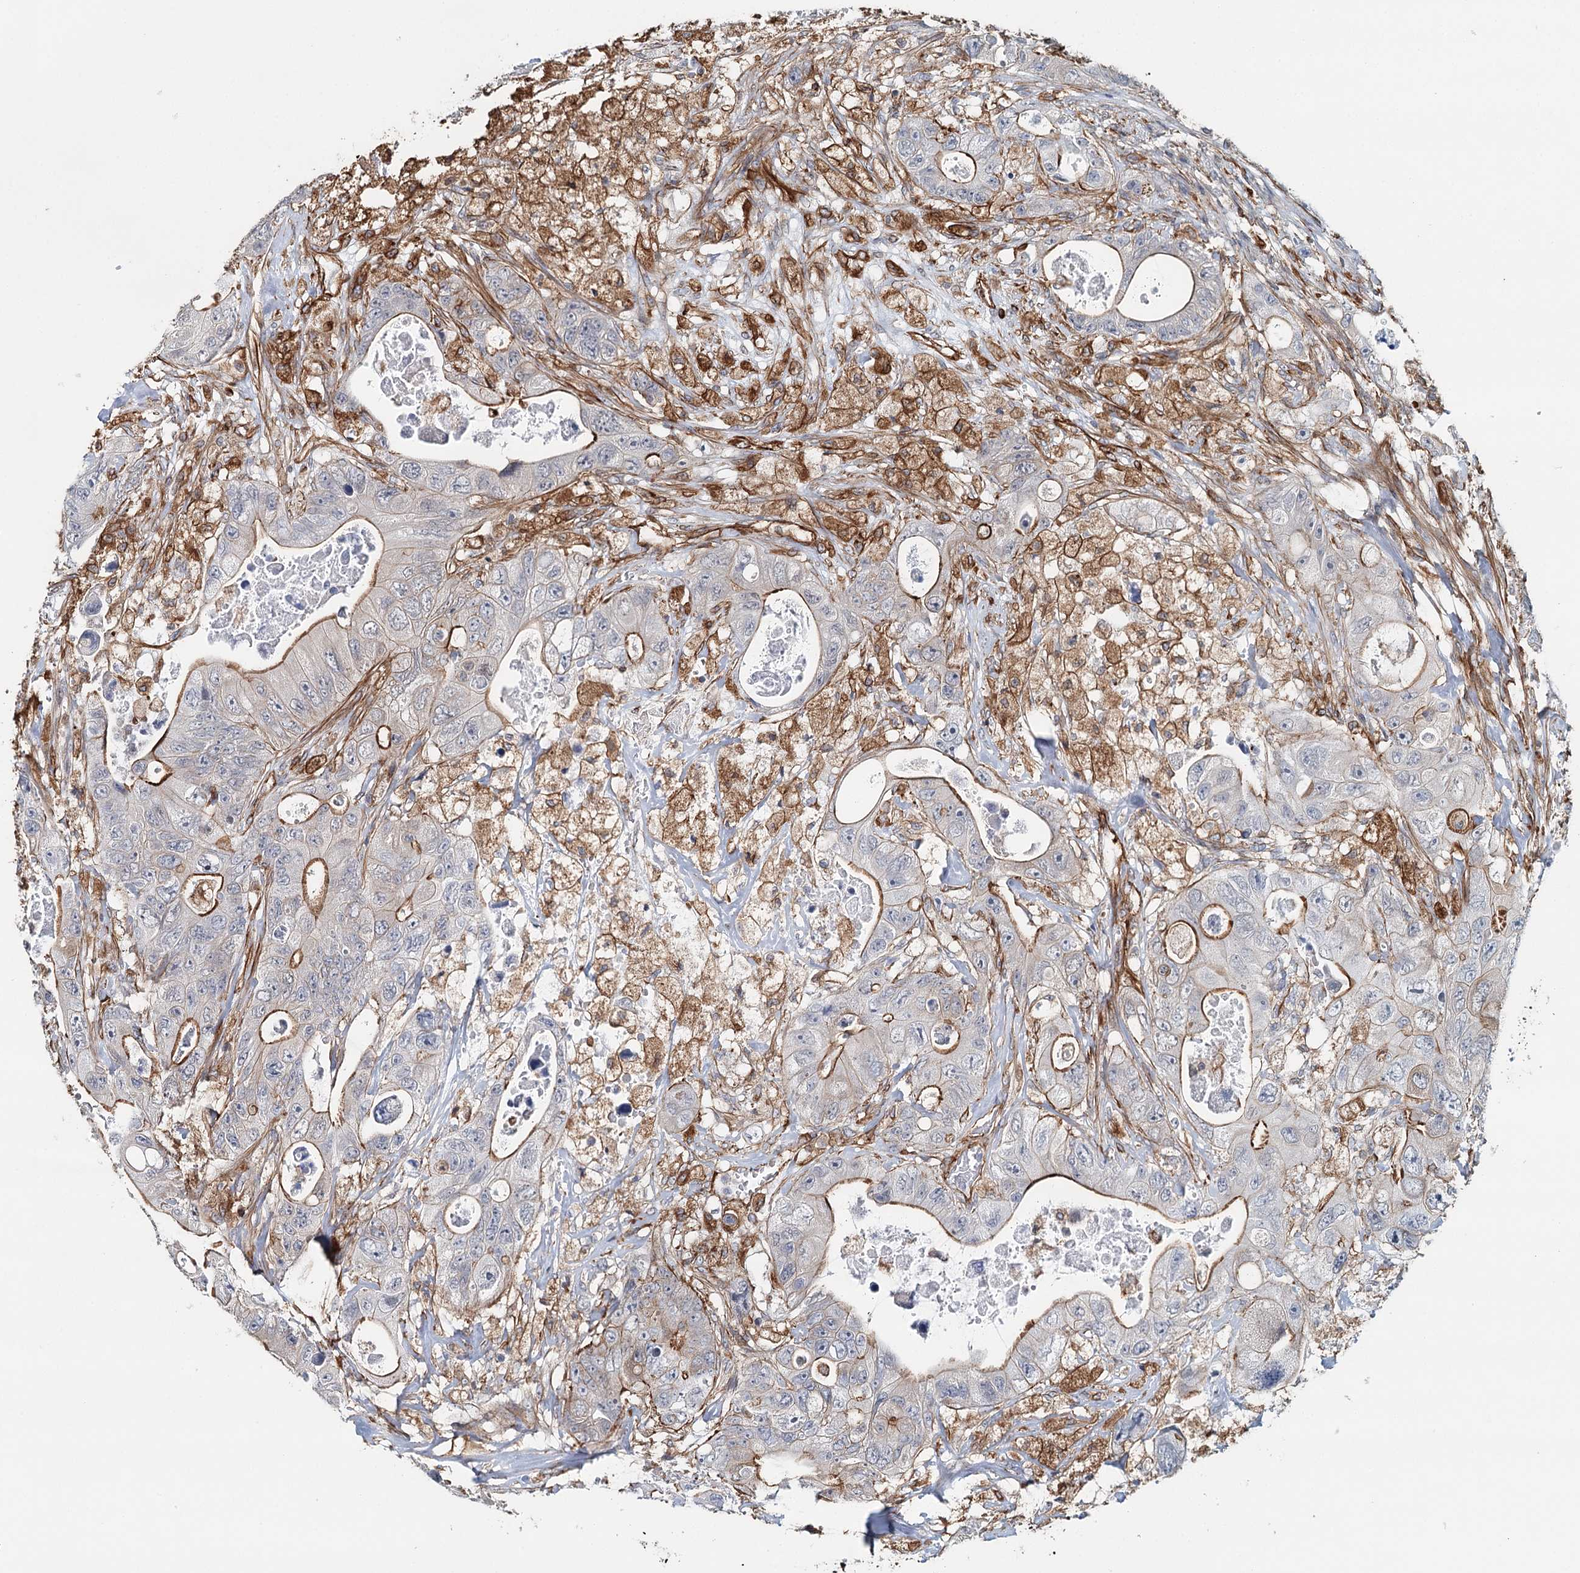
{"staining": {"intensity": "moderate", "quantity": ">75%", "location": "cytoplasmic/membranous"}, "tissue": "colorectal cancer", "cell_type": "Tumor cells", "image_type": "cancer", "snomed": [{"axis": "morphology", "description": "Adenocarcinoma, NOS"}, {"axis": "topography", "description": "Colon"}], "caption": "High-power microscopy captured an immunohistochemistry (IHC) photomicrograph of colorectal cancer (adenocarcinoma), revealing moderate cytoplasmic/membranous positivity in about >75% of tumor cells.", "gene": "SYNPO", "patient": {"sex": "female", "age": 46}}